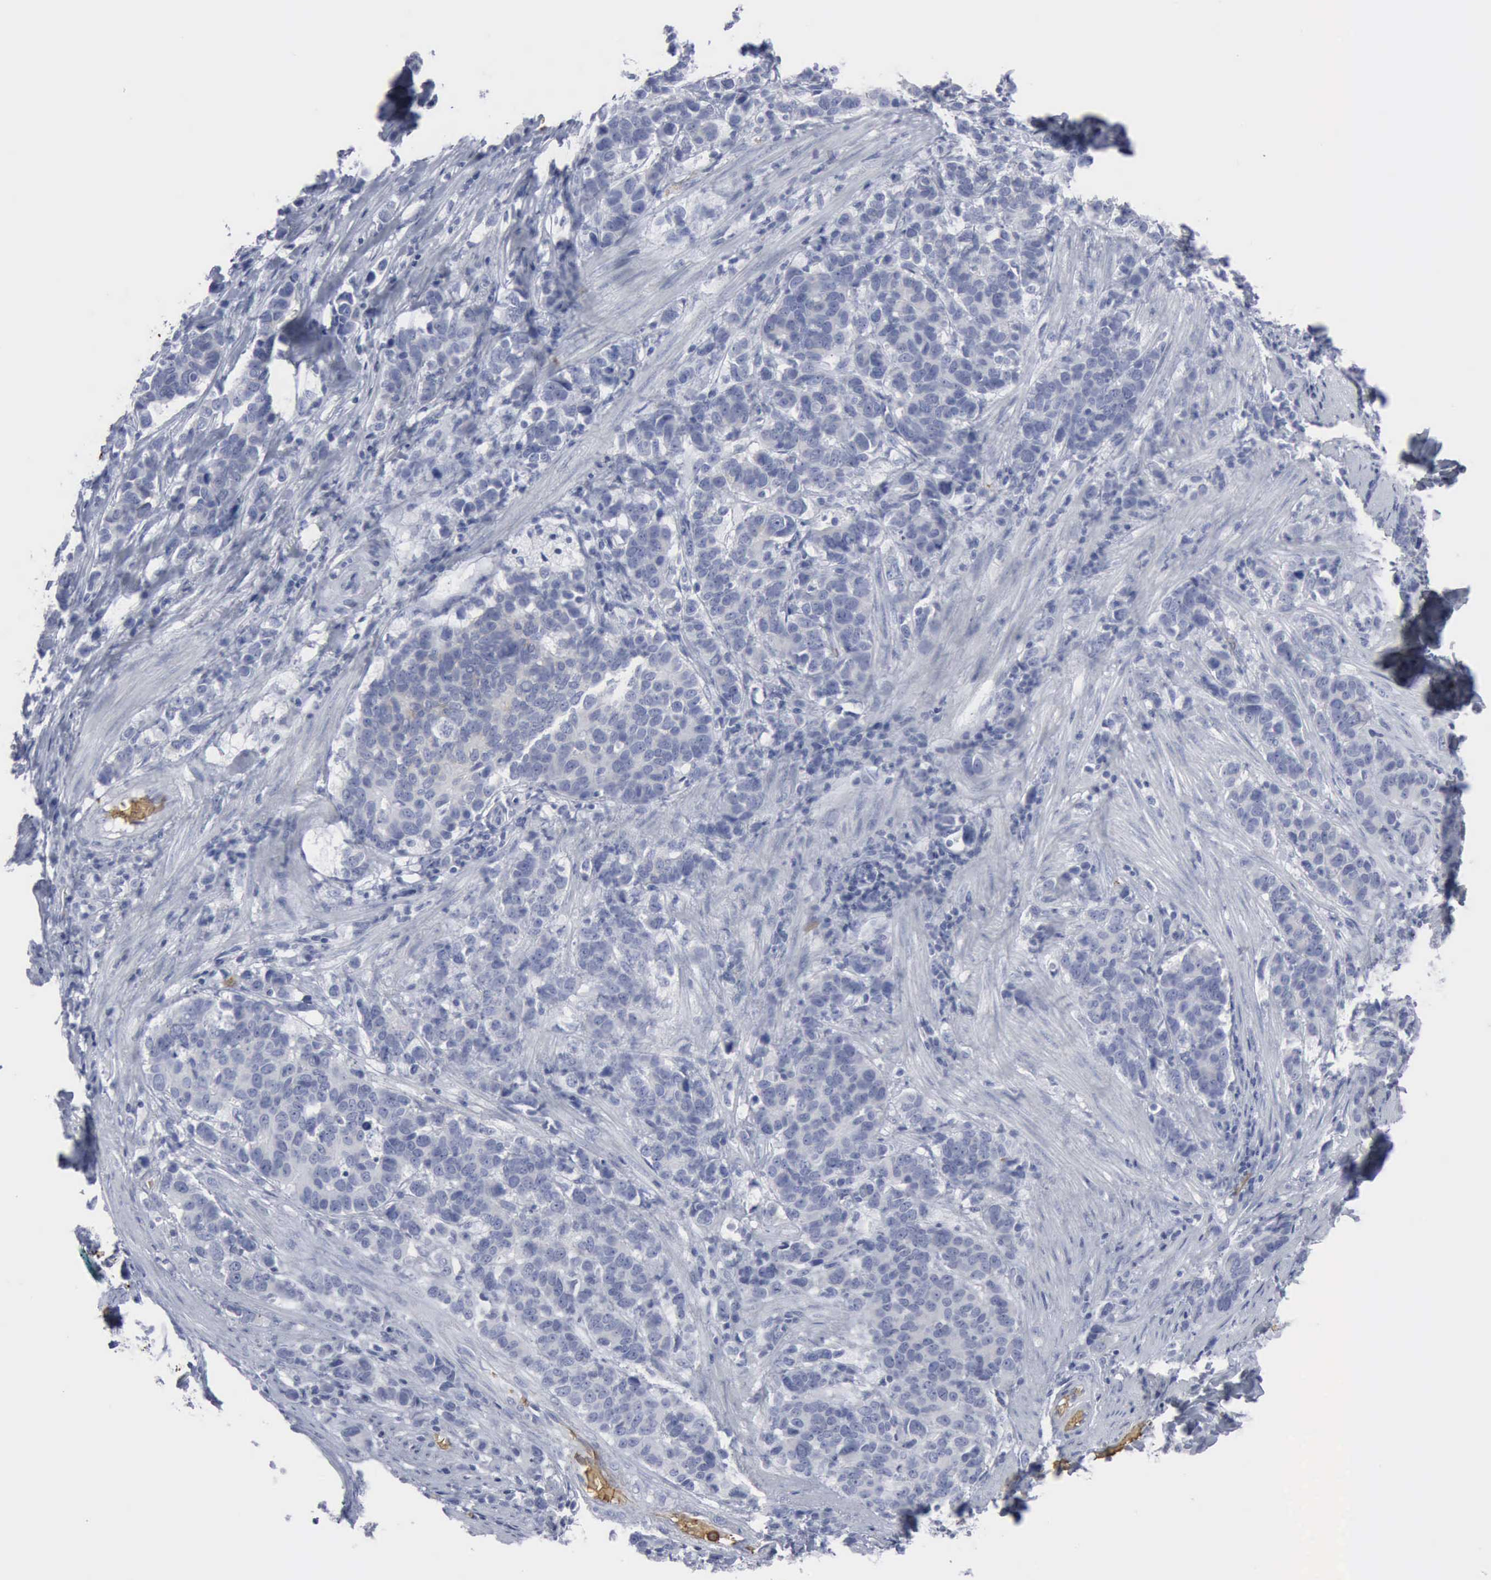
{"staining": {"intensity": "negative", "quantity": "none", "location": "none"}, "tissue": "stomach cancer", "cell_type": "Tumor cells", "image_type": "cancer", "snomed": [{"axis": "morphology", "description": "Adenocarcinoma, NOS"}, {"axis": "topography", "description": "Stomach, upper"}], "caption": "IHC of human adenocarcinoma (stomach) demonstrates no positivity in tumor cells.", "gene": "TGFB1", "patient": {"sex": "male", "age": 71}}